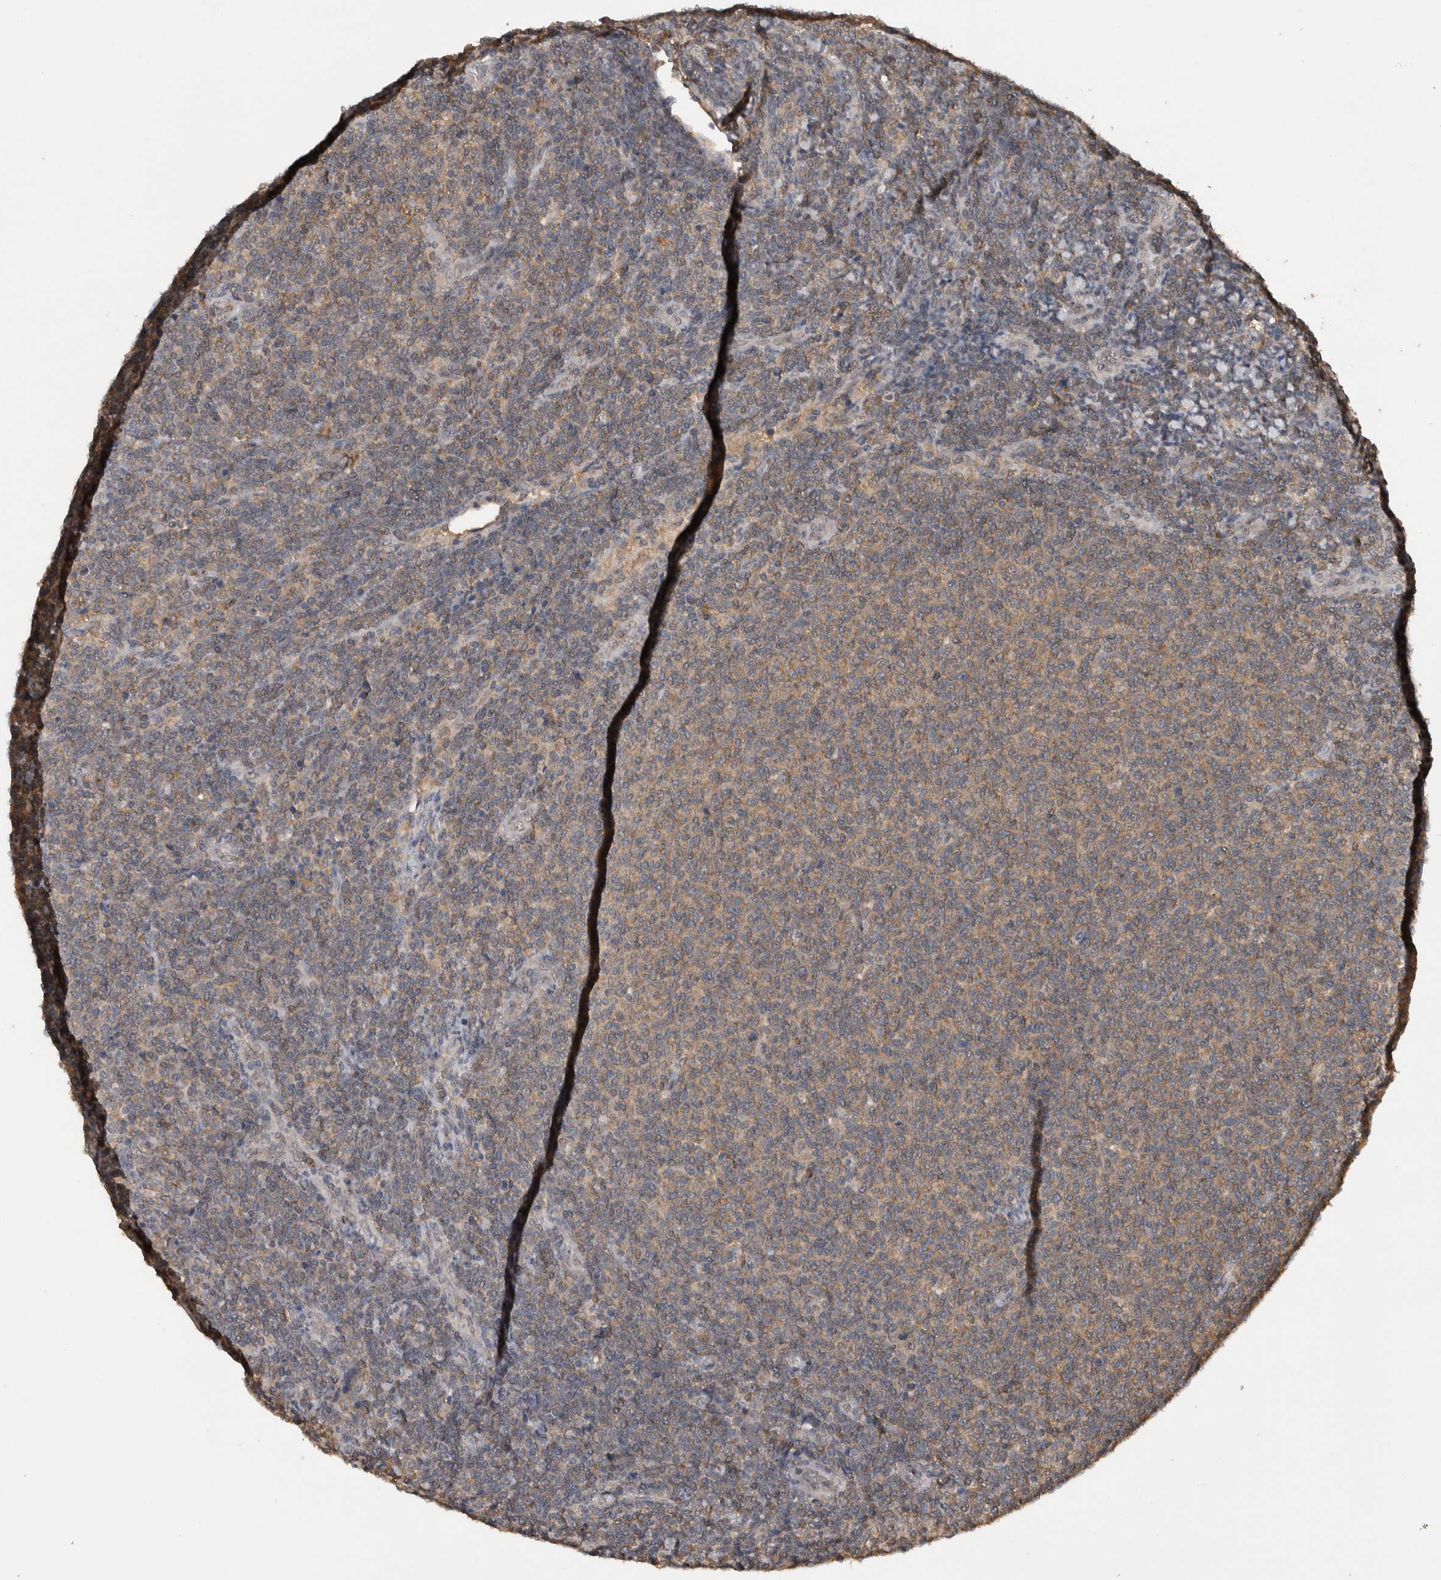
{"staining": {"intensity": "weak", "quantity": ">75%", "location": "cytoplasmic/membranous"}, "tissue": "lymphoma", "cell_type": "Tumor cells", "image_type": "cancer", "snomed": [{"axis": "morphology", "description": "Malignant lymphoma, non-Hodgkin's type, Low grade"}, {"axis": "topography", "description": "Lymph node"}], "caption": "Protein analysis of lymphoma tissue reveals weak cytoplasmic/membranous positivity in approximately >75% of tumor cells.", "gene": "DVL2", "patient": {"sex": "male", "age": 66}}